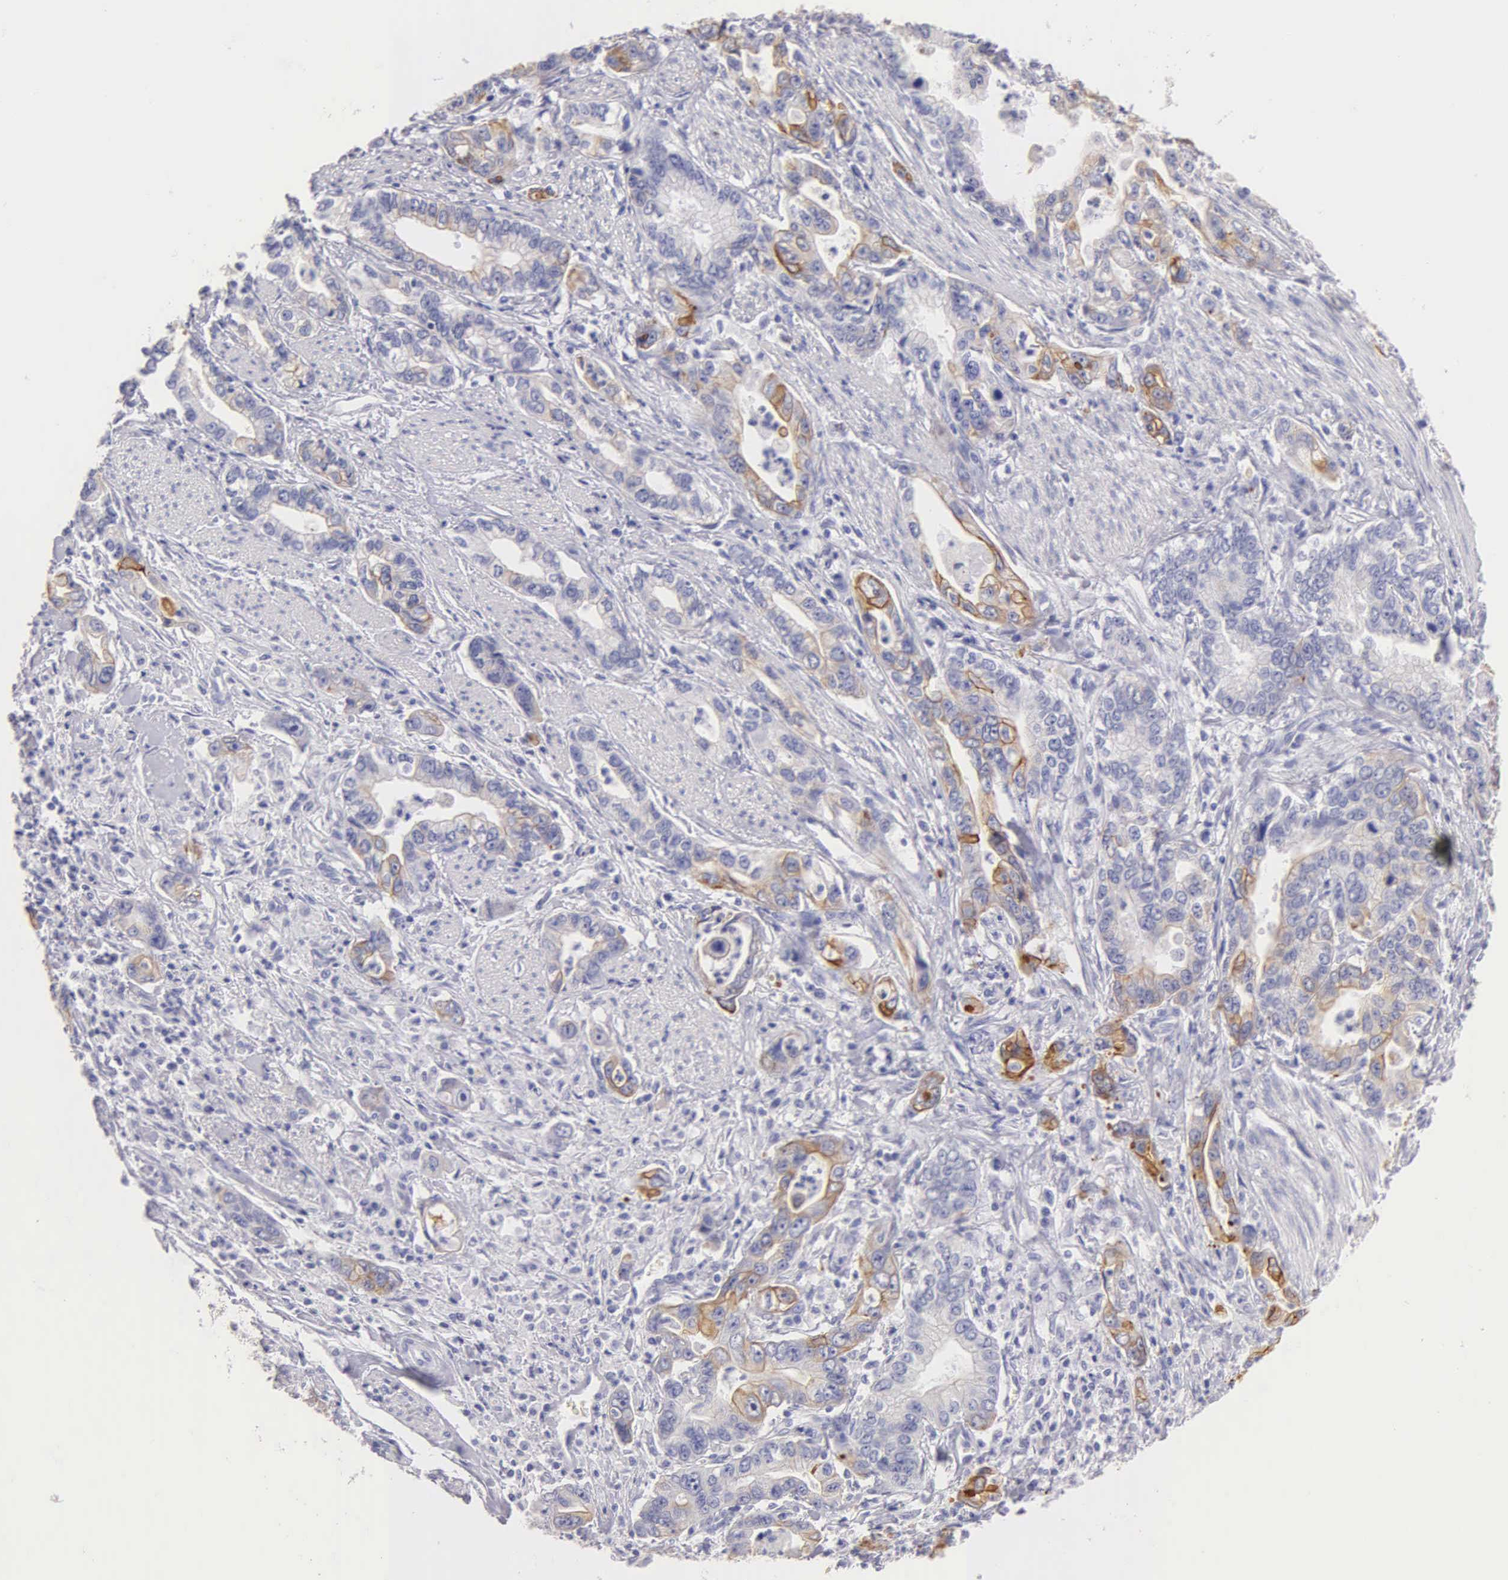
{"staining": {"intensity": "moderate", "quantity": "<25%", "location": "cytoplasmic/membranous"}, "tissue": "stomach cancer", "cell_type": "Tumor cells", "image_type": "cancer", "snomed": [{"axis": "morphology", "description": "Adenocarcinoma, NOS"}, {"axis": "topography", "description": "Pancreas"}, {"axis": "topography", "description": "Stomach, upper"}], "caption": "Stomach cancer was stained to show a protein in brown. There is low levels of moderate cytoplasmic/membranous positivity in approximately <25% of tumor cells.", "gene": "KRT17", "patient": {"sex": "male", "age": 77}}